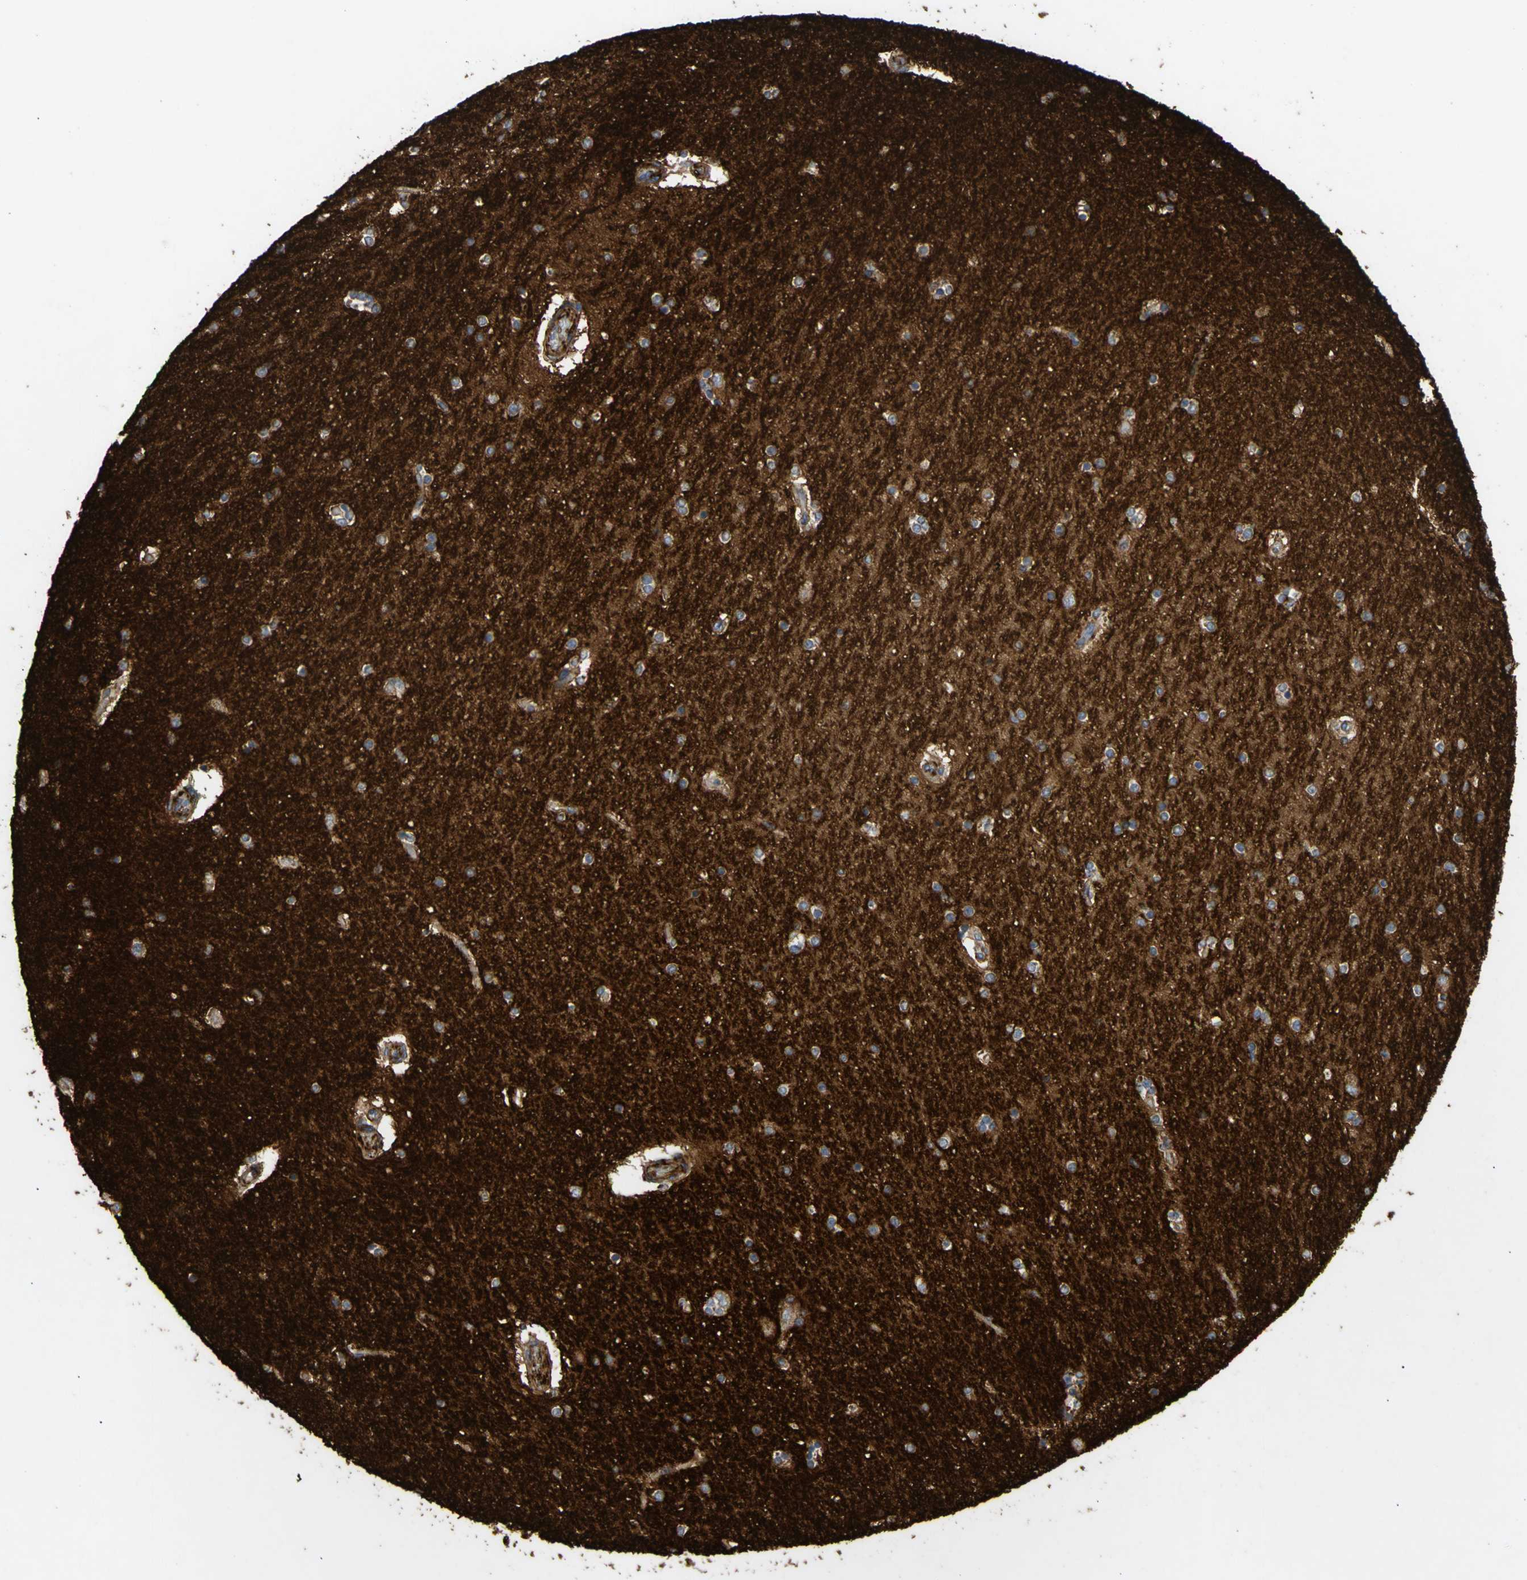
{"staining": {"intensity": "negative", "quantity": "none", "location": "none"}, "tissue": "hippocampus", "cell_type": "Glial cells", "image_type": "normal", "snomed": [{"axis": "morphology", "description": "Normal tissue, NOS"}, {"axis": "topography", "description": "Hippocampus"}], "caption": "This is an immunohistochemistry (IHC) histopathology image of normal hippocampus. There is no positivity in glial cells.", "gene": "ATP2A3", "patient": {"sex": "female", "age": 54}}